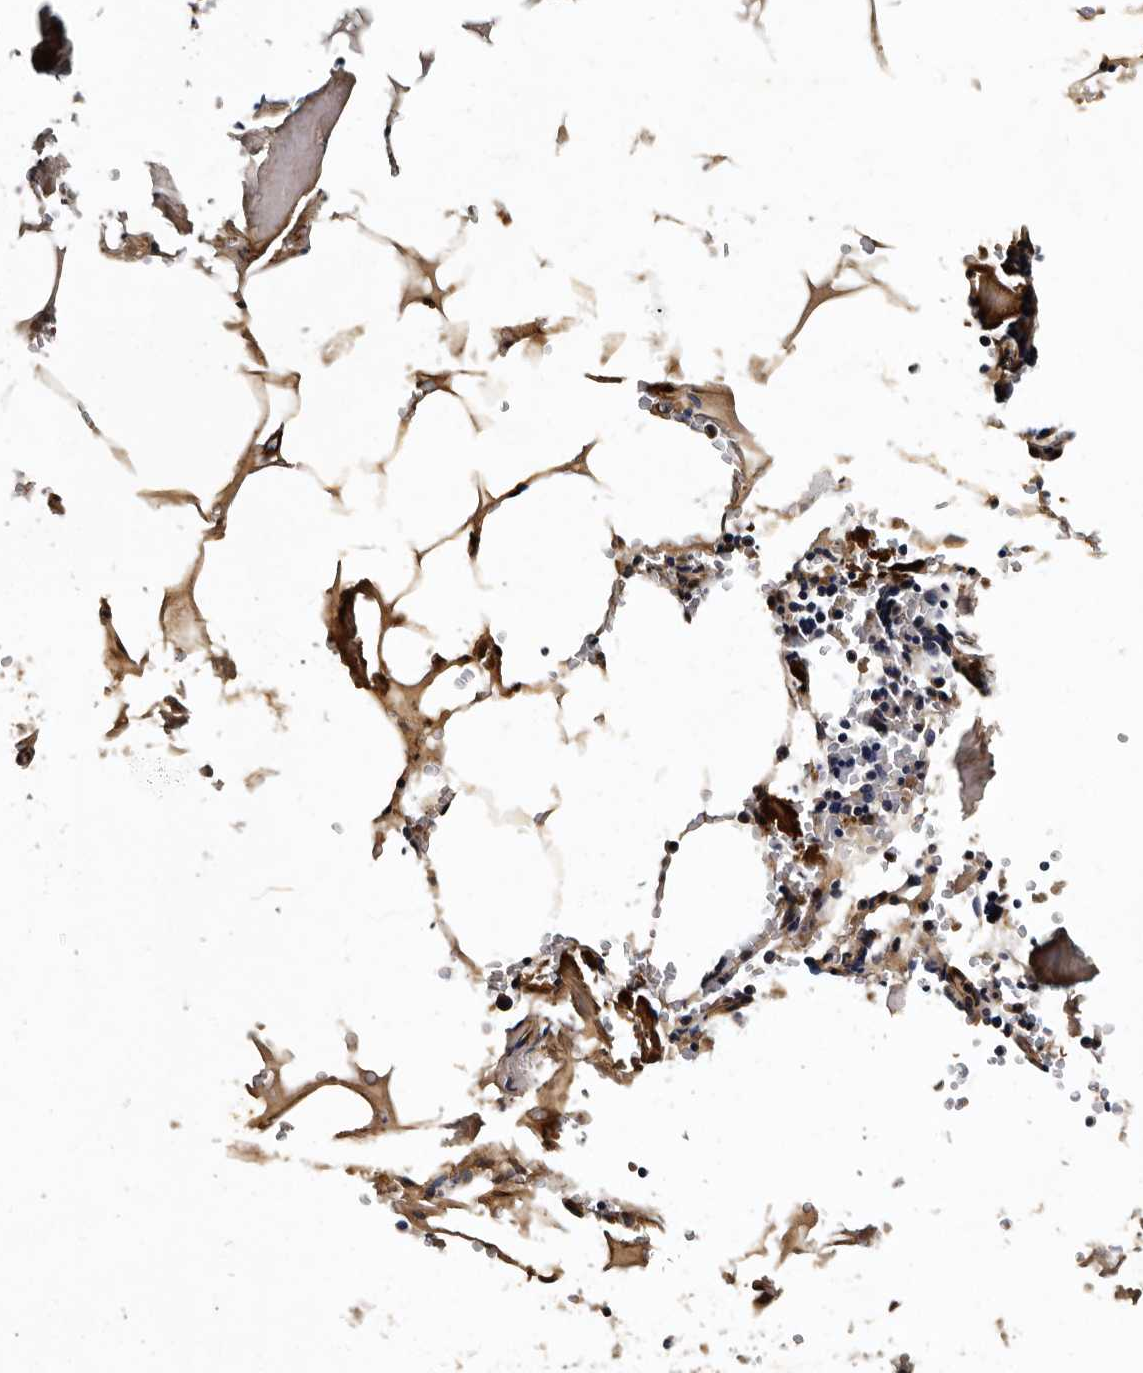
{"staining": {"intensity": "negative", "quantity": "none", "location": "none"}, "tissue": "bone marrow", "cell_type": "Hematopoietic cells", "image_type": "normal", "snomed": [{"axis": "morphology", "description": "Normal tissue, NOS"}, {"axis": "topography", "description": "Bone marrow"}], "caption": "The immunohistochemistry image has no significant staining in hematopoietic cells of bone marrow. (DAB (3,3'-diaminobenzidine) immunohistochemistry (IHC) visualized using brightfield microscopy, high magnification).", "gene": "CPNE3", "patient": {"sex": "male", "age": 70}}